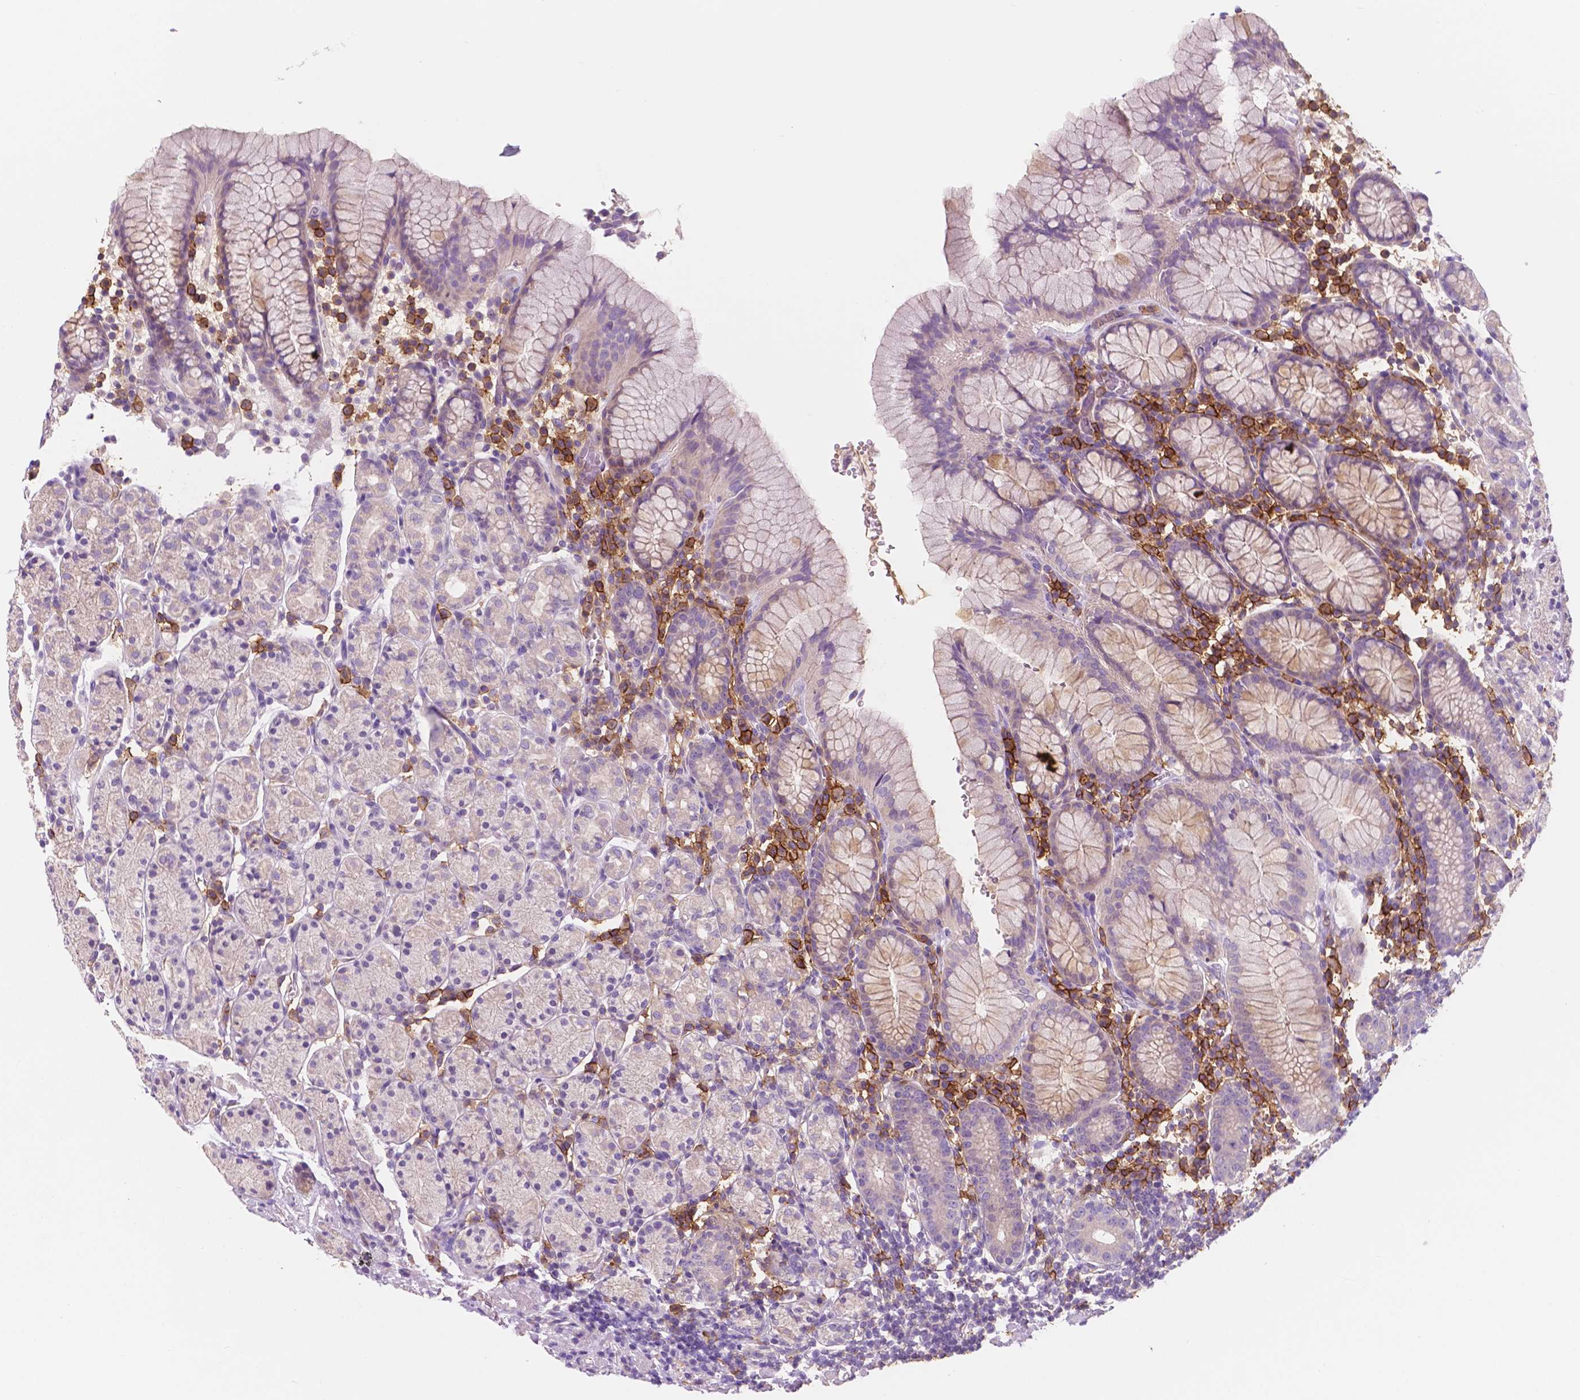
{"staining": {"intensity": "negative", "quantity": "none", "location": "none"}, "tissue": "stomach", "cell_type": "Glandular cells", "image_type": "normal", "snomed": [{"axis": "morphology", "description": "Normal tissue, NOS"}, {"axis": "topography", "description": "Stomach, upper"}, {"axis": "topography", "description": "Stomach"}], "caption": "An image of human stomach is negative for staining in glandular cells. (Brightfield microscopy of DAB IHC at high magnification).", "gene": "SEMA4A", "patient": {"sex": "male", "age": 62}}